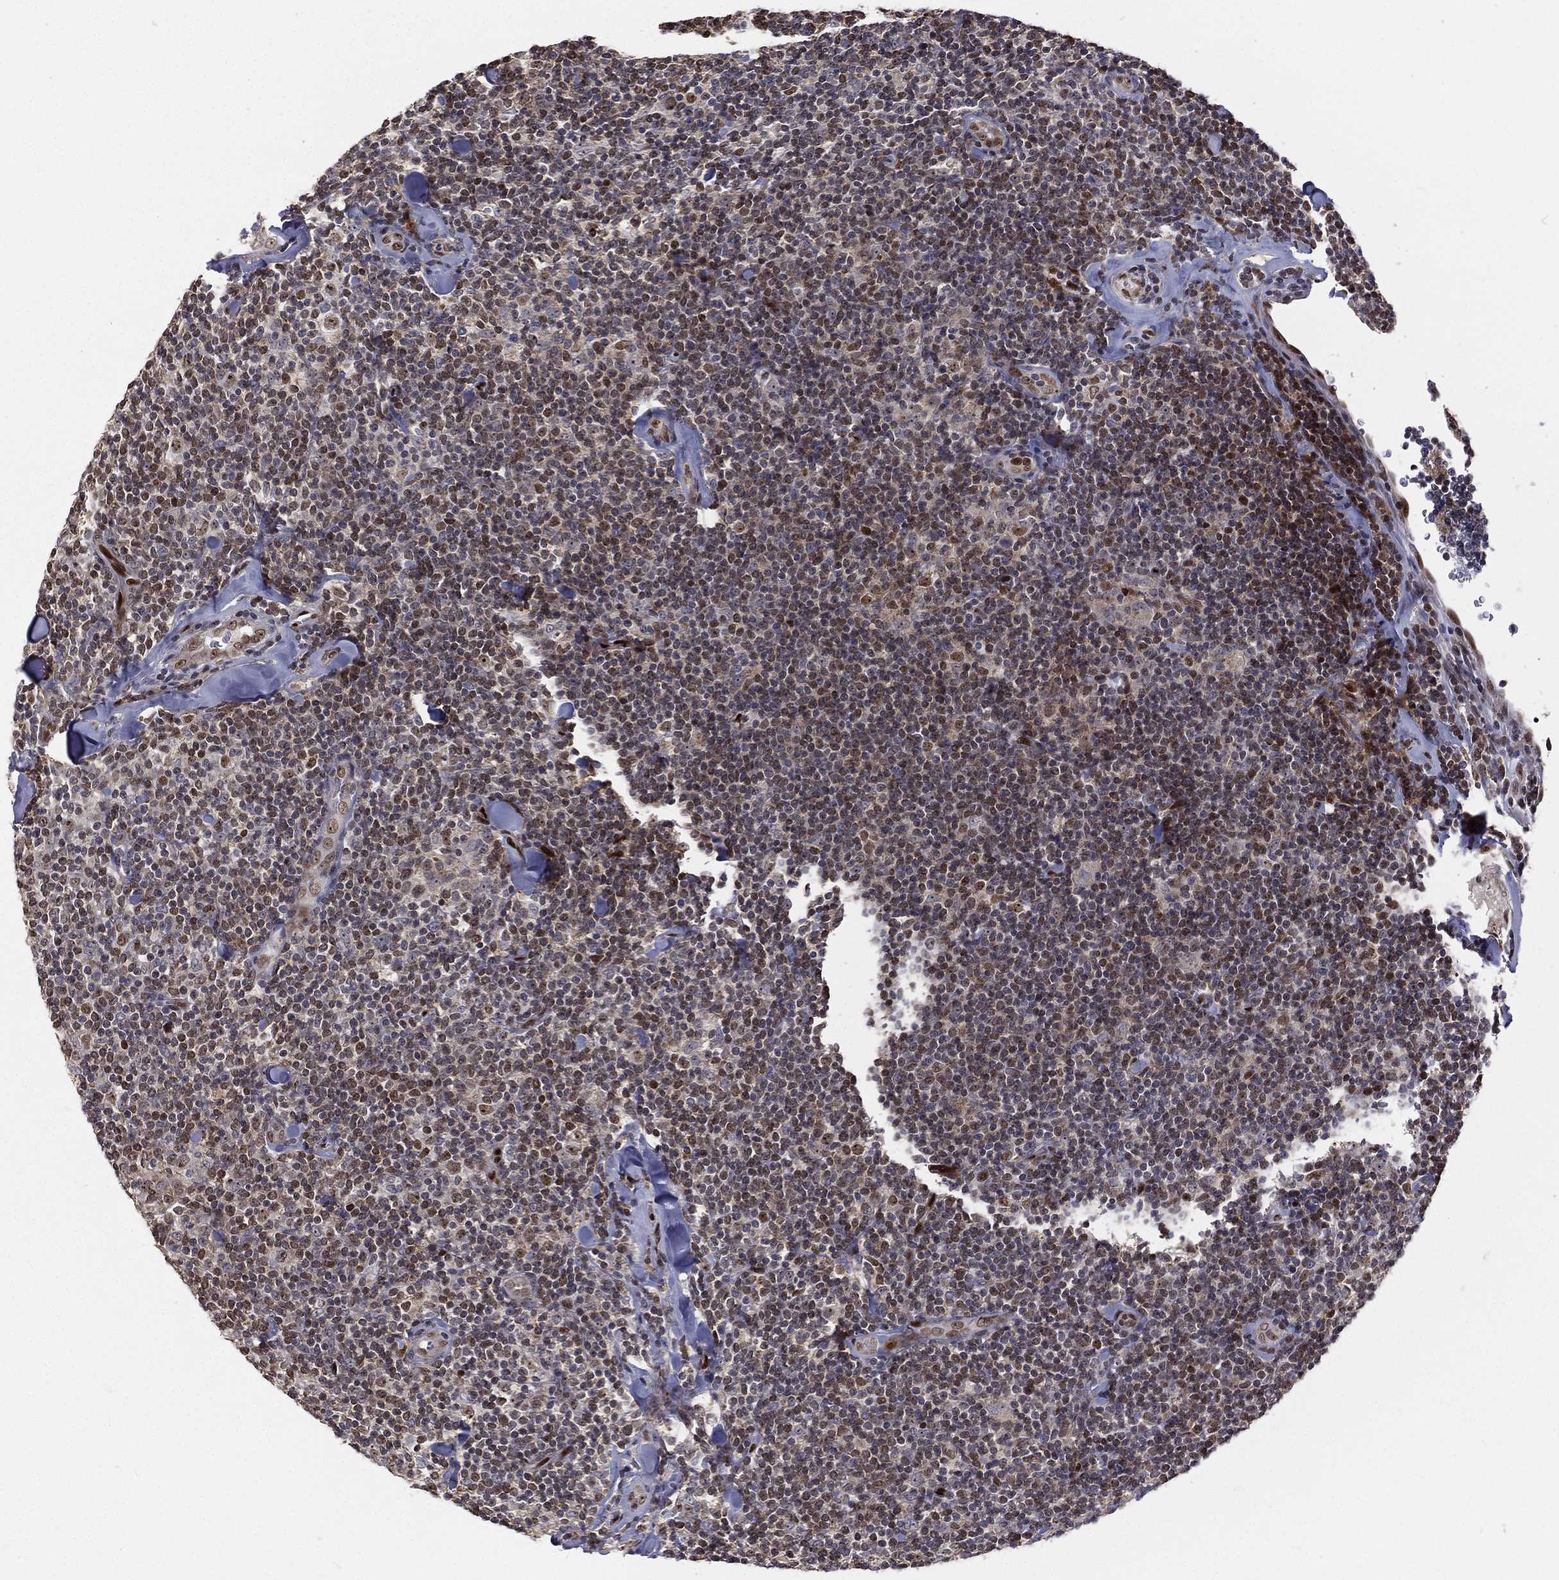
{"staining": {"intensity": "moderate", "quantity": "<25%", "location": "nuclear"}, "tissue": "lymphoma", "cell_type": "Tumor cells", "image_type": "cancer", "snomed": [{"axis": "morphology", "description": "Malignant lymphoma, non-Hodgkin's type, Low grade"}, {"axis": "topography", "description": "Lymph node"}], "caption": "Immunohistochemical staining of human lymphoma reveals moderate nuclear protein positivity in about <25% of tumor cells.", "gene": "ZEB1", "patient": {"sex": "female", "age": 56}}